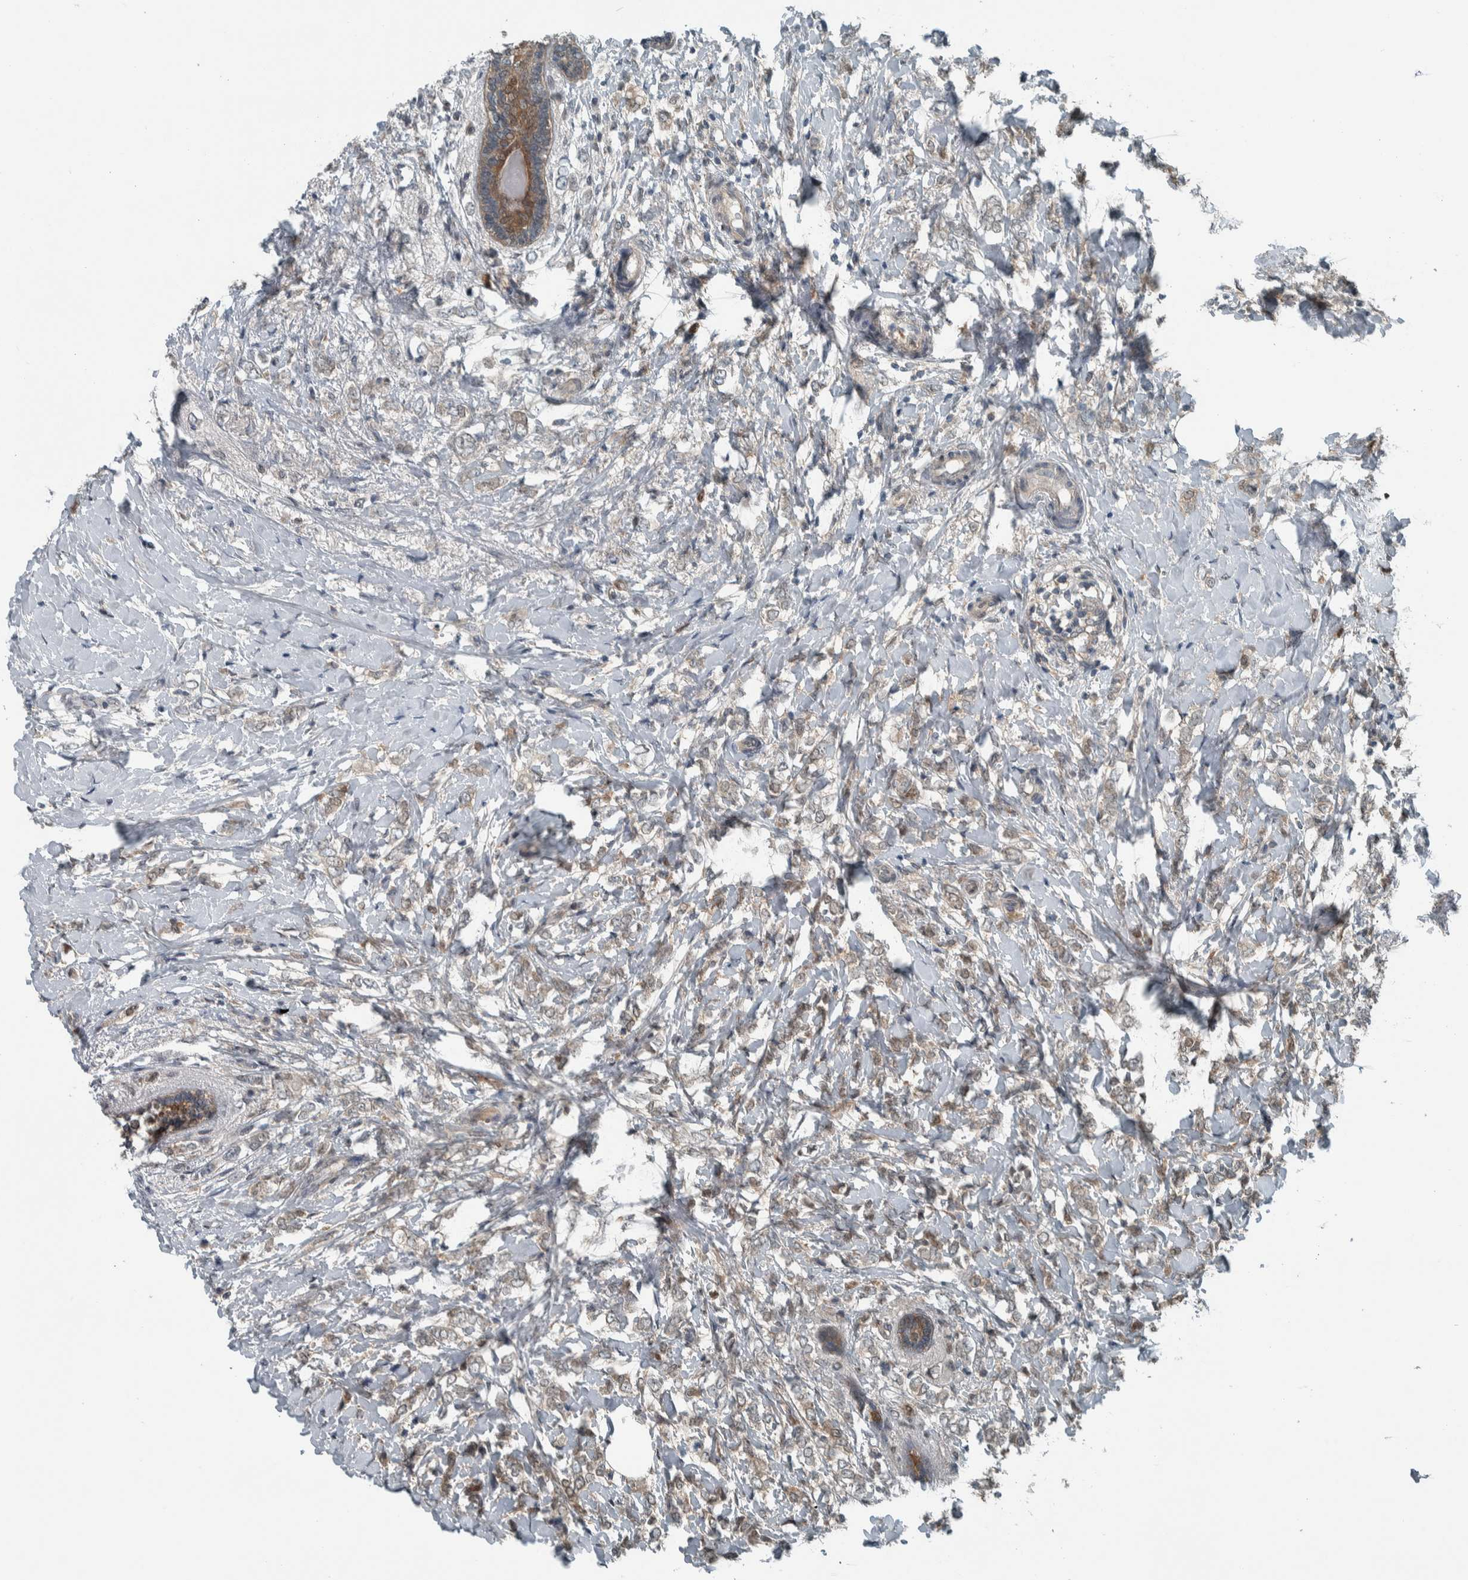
{"staining": {"intensity": "weak", "quantity": ">75%", "location": "cytoplasmic/membranous,nuclear"}, "tissue": "breast cancer", "cell_type": "Tumor cells", "image_type": "cancer", "snomed": [{"axis": "morphology", "description": "Normal tissue, NOS"}, {"axis": "morphology", "description": "Lobular carcinoma"}, {"axis": "topography", "description": "Breast"}], "caption": "Immunohistochemical staining of breast cancer demonstrates low levels of weak cytoplasmic/membranous and nuclear staining in about >75% of tumor cells.", "gene": "ALAD", "patient": {"sex": "female", "age": 47}}